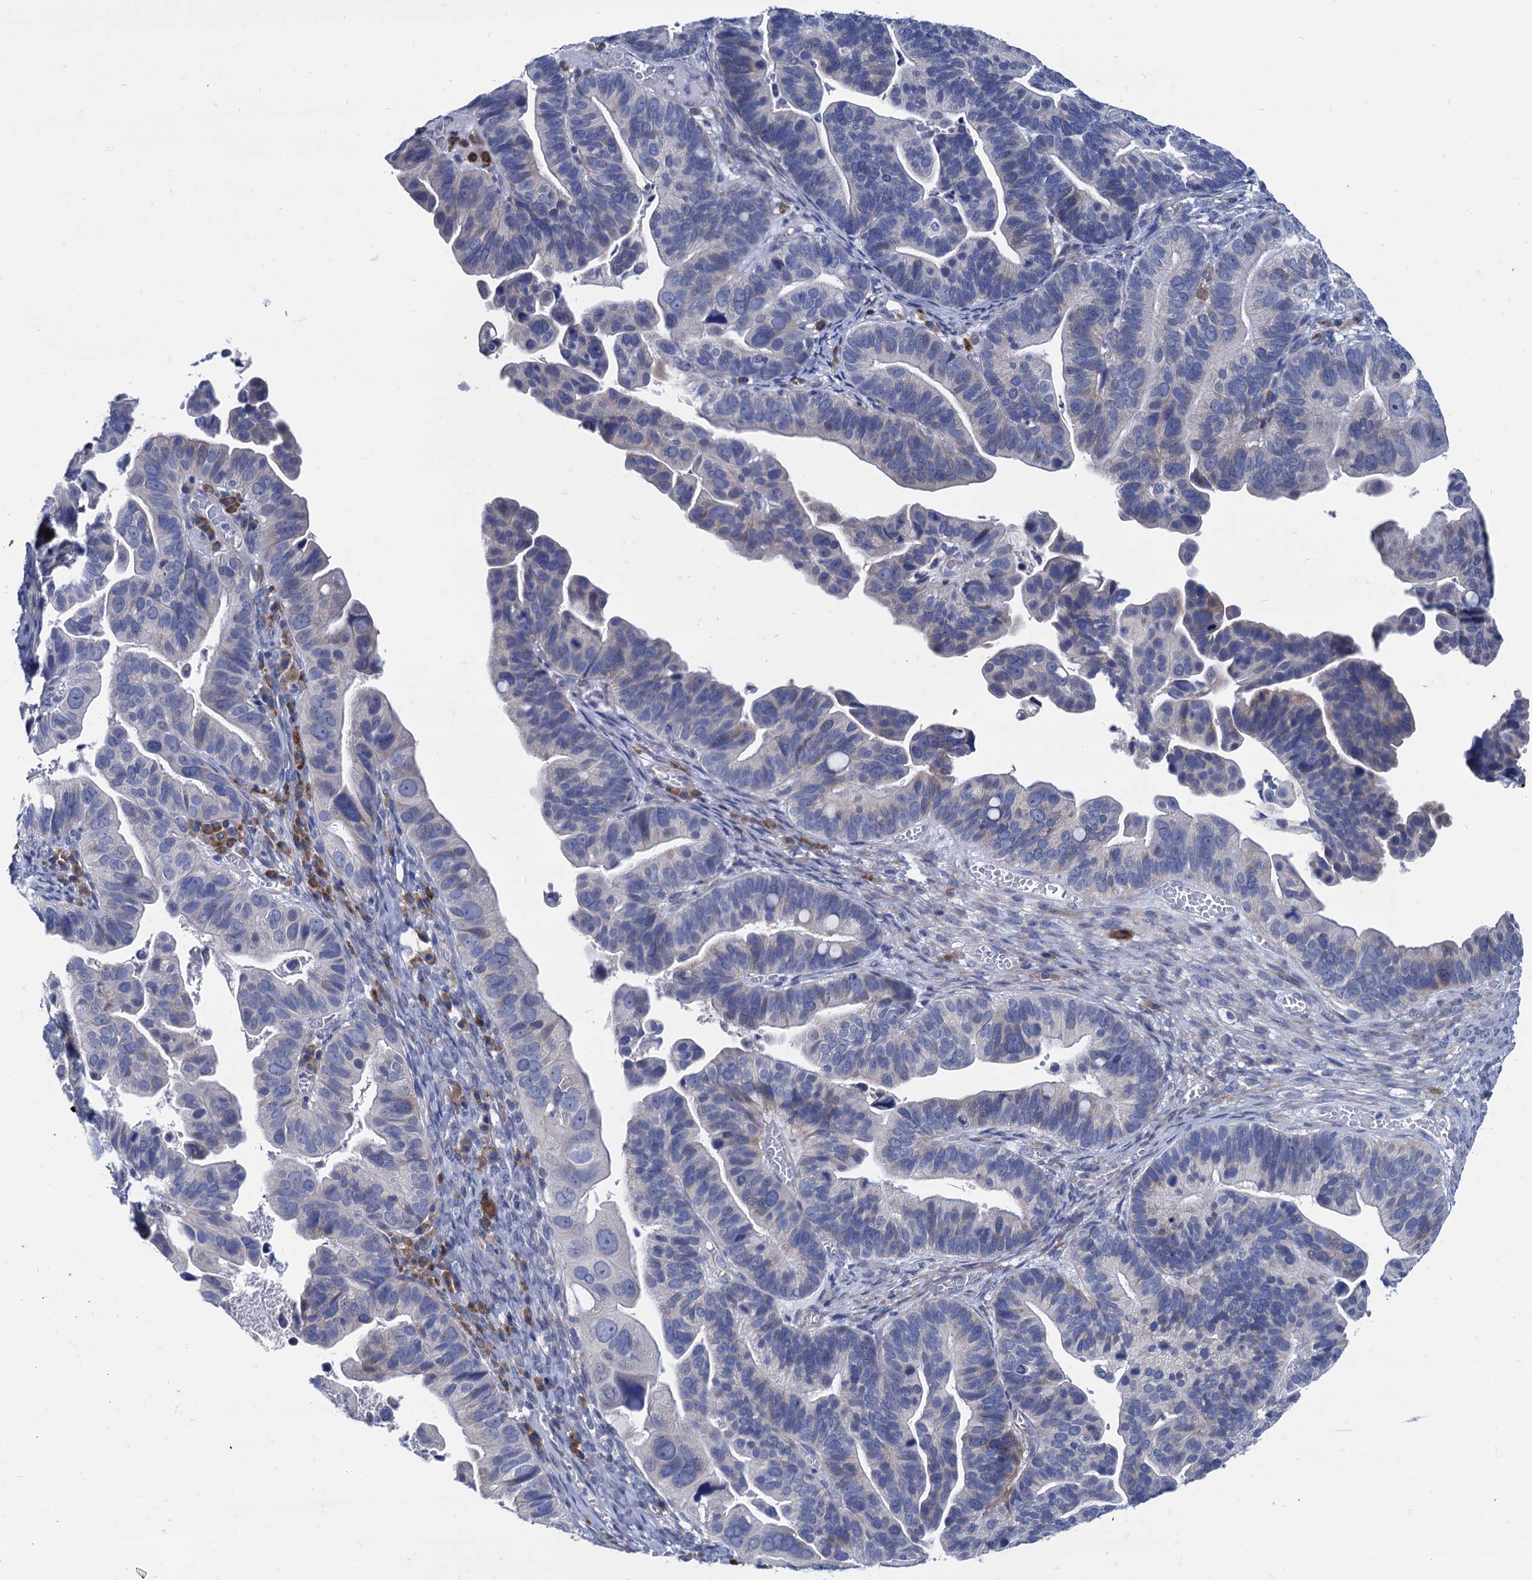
{"staining": {"intensity": "weak", "quantity": "<25%", "location": "cytoplasmic/membranous"}, "tissue": "ovarian cancer", "cell_type": "Tumor cells", "image_type": "cancer", "snomed": [{"axis": "morphology", "description": "Cystadenocarcinoma, serous, NOS"}, {"axis": "topography", "description": "Ovary"}], "caption": "Image shows no significant protein staining in tumor cells of serous cystadenocarcinoma (ovarian). The staining was performed using DAB to visualize the protein expression in brown, while the nuclei were stained in blue with hematoxylin (Magnification: 20x).", "gene": "FOXR2", "patient": {"sex": "female", "age": 56}}